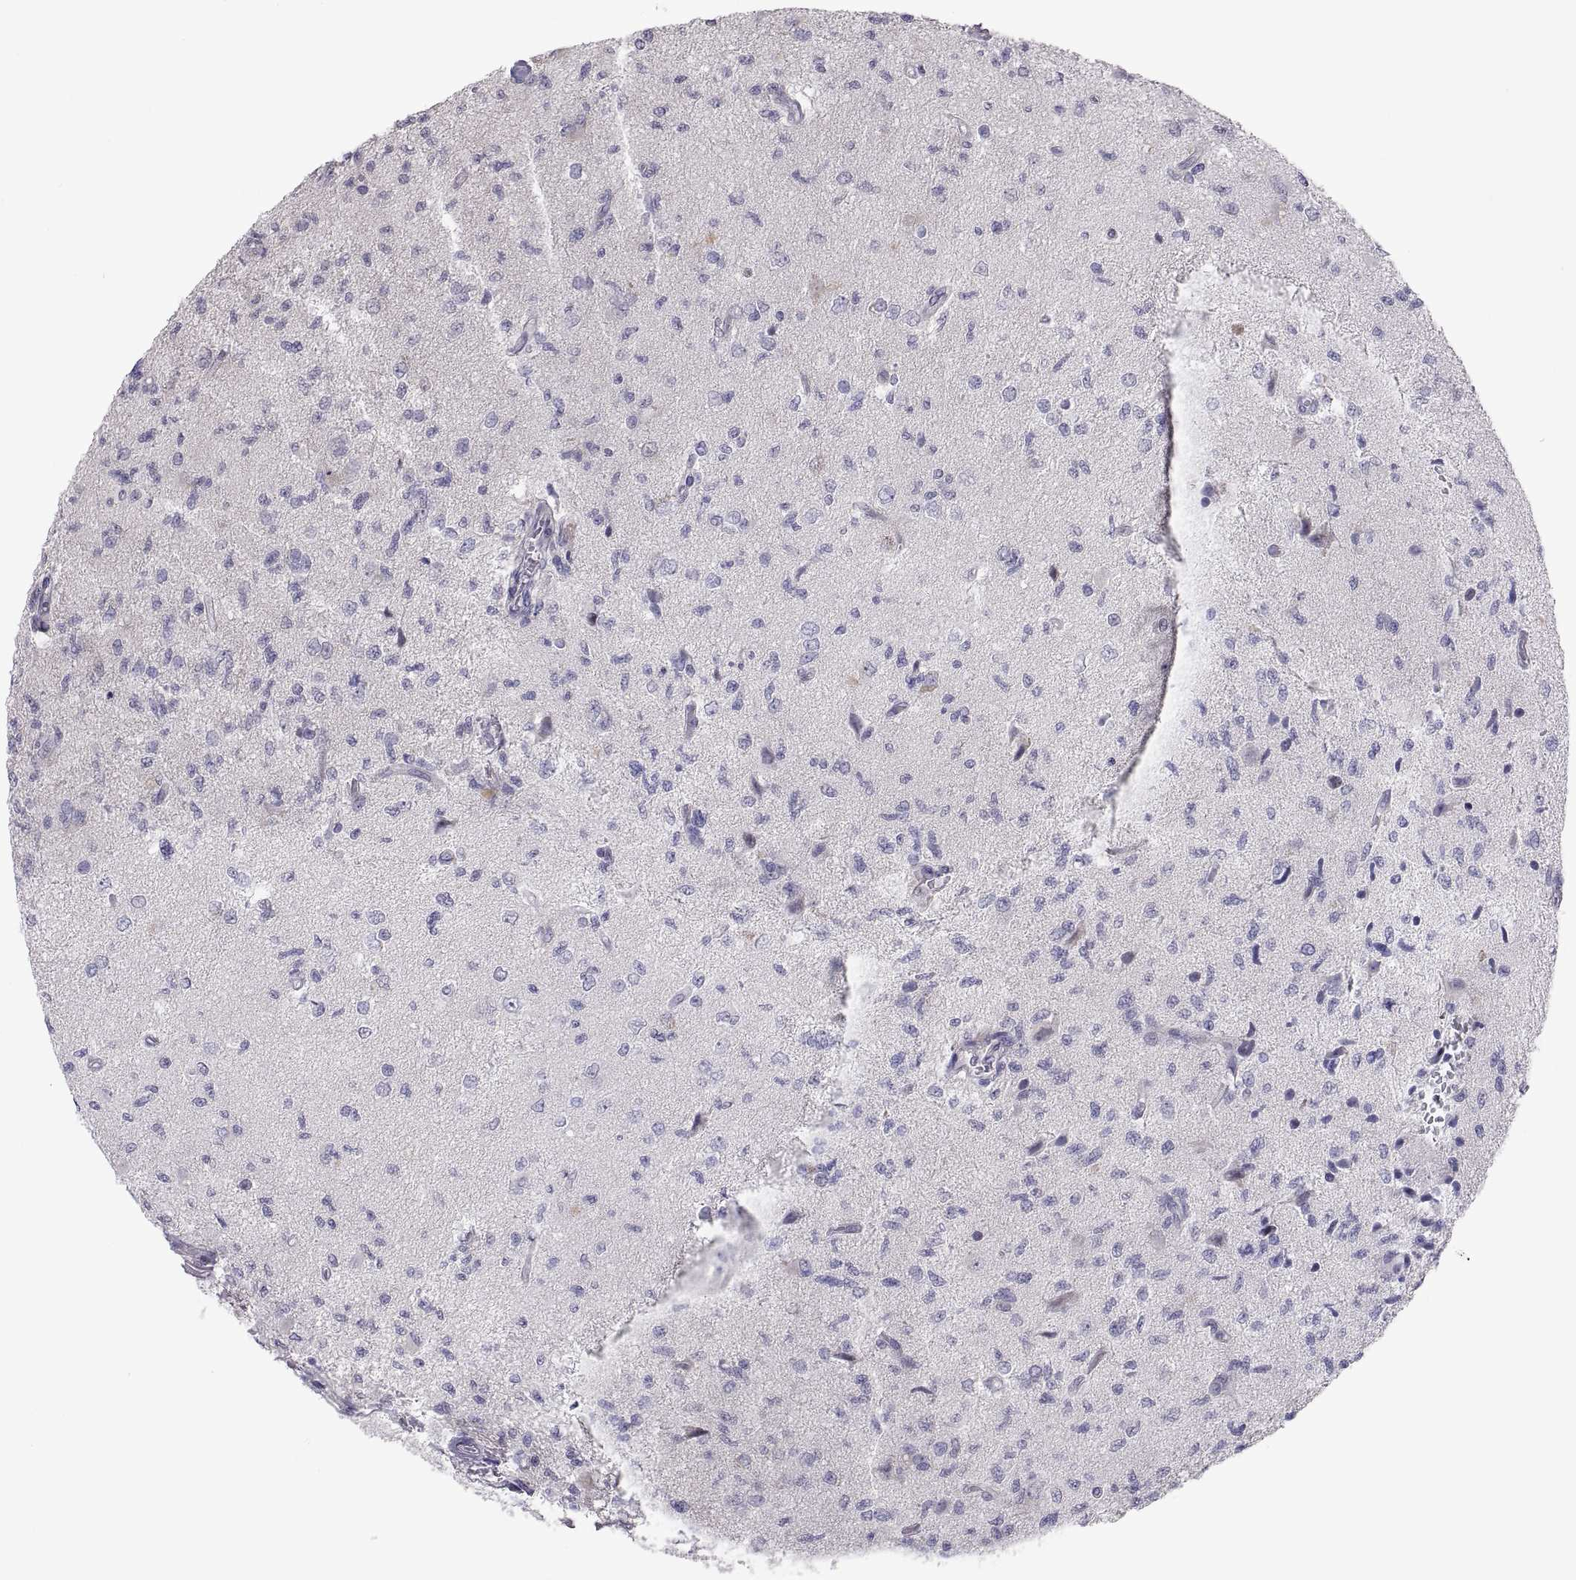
{"staining": {"intensity": "negative", "quantity": "none", "location": "none"}, "tissue": "glioma", "cell_type": "Tumor cells", "image_type": "cancer", "snomed": [{"axis": "morphology", "description": "Glioma, malignant, High grade"}, {"axis": "topography", "description": "Brain"}], "caption": "Malignant high-grade glioma was stained to show a protein in brown. There is no significant staining in tumor cells.", "gene": "FAM170A", "patient": {"sex": "male", "age": 56}}